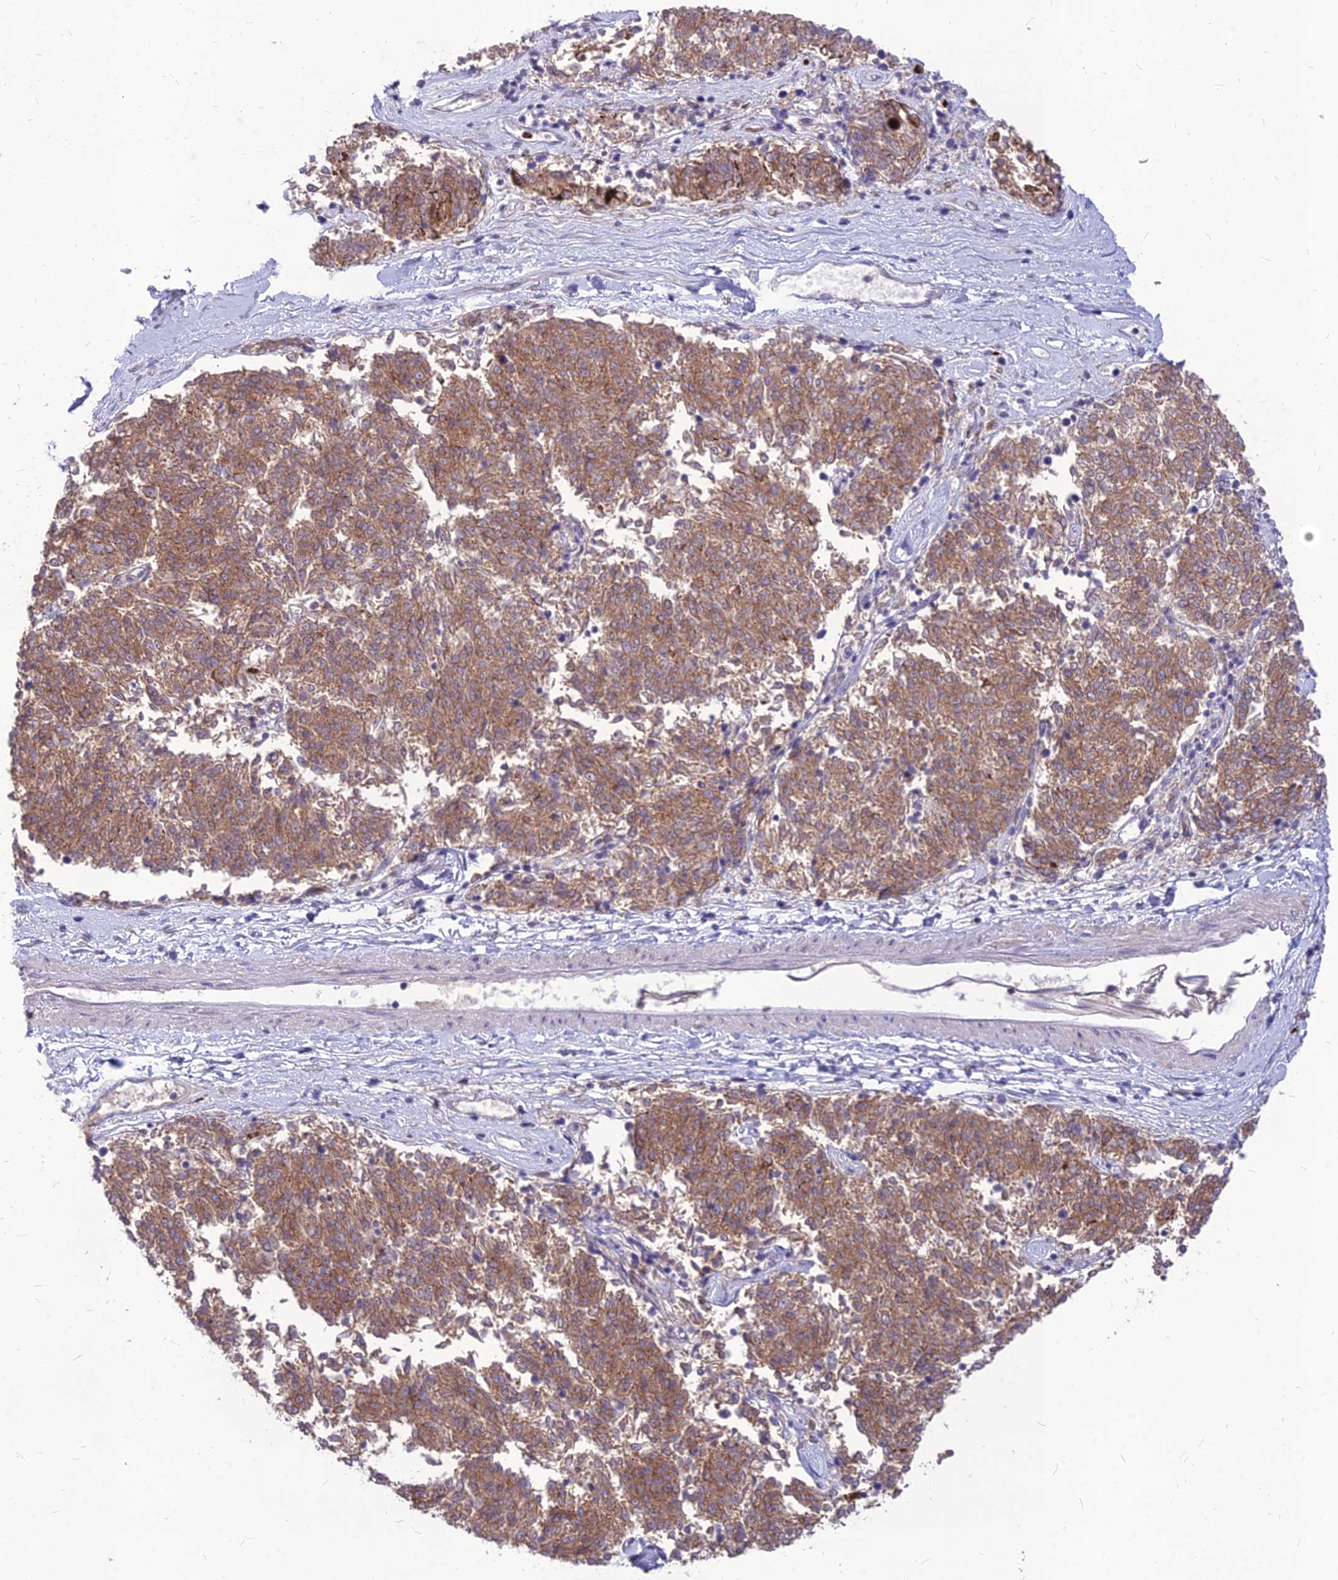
{"staining": {"intensity": "moderate", "quantity": ">75%", "location": "cytoplasmic/membranous"}, "tissue": "melanoma", "cell_type": "Tumor cells", "image_type": "cancer", "snomed": [{"axis": "morphology", "description": "Malignant melanoma, NOS"}, {"axis": "topography", "description": "Skin"}], "caption": "Human malignant melanoma stained for a protein (brown) reveals moderate cytoplasmic/membranous positive staining in approximately >75% of tumor cells.", "gene": "PCED1B", "patient": {"sex": "female", "age": 72}}